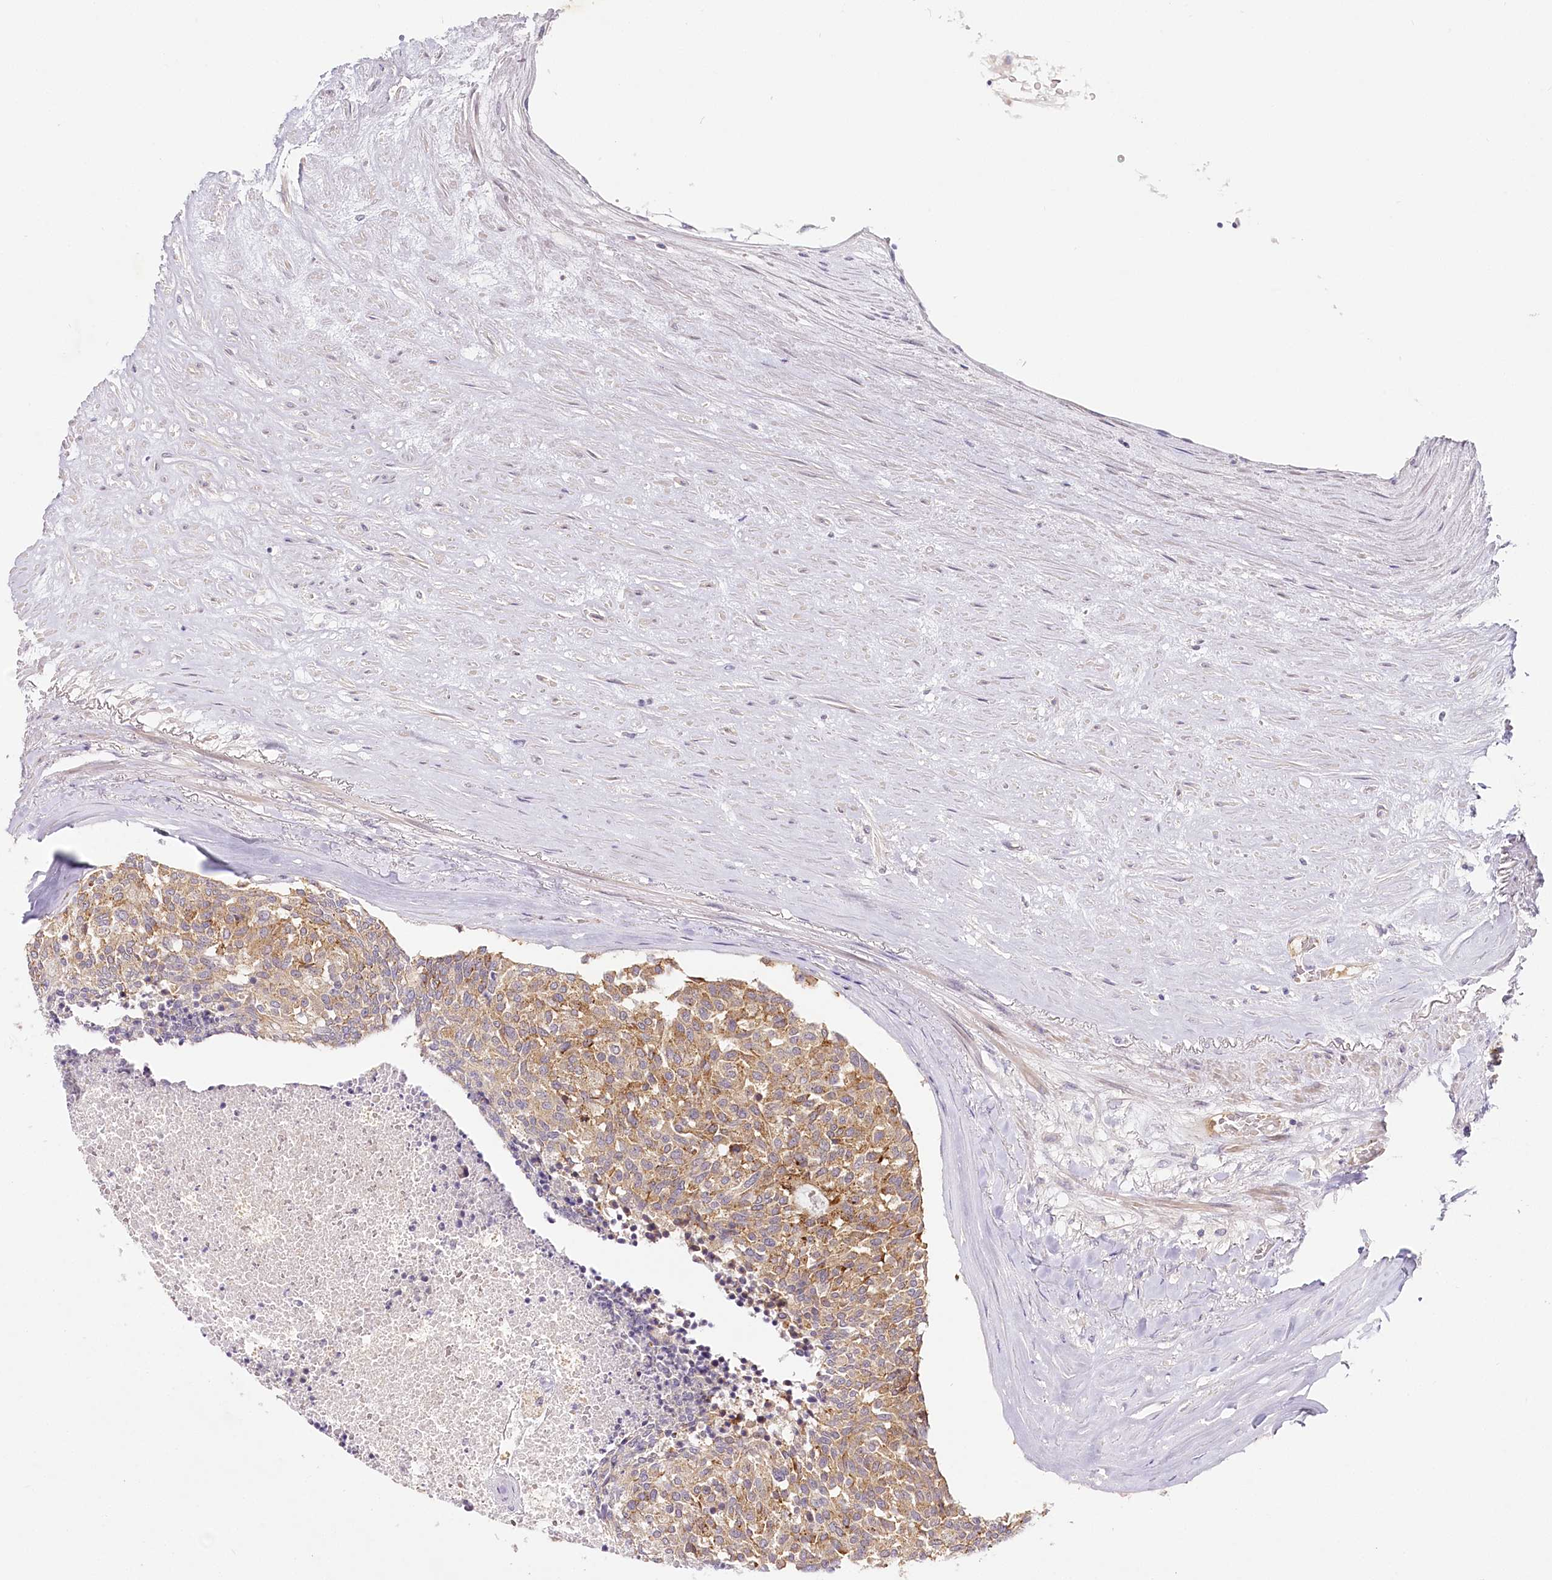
{"staining": {"intensity": "moderate", "quantity": ">75%", "location": "cytoplasmic/membranous"}, "tissue": "carcinoid", "cell_type": "Tumor cells", "image_type": "cancer", "snomed": [{"axis": "morphology", "description": "Carcinoid, malignant, NOS"}, {"axis": "topography", "description": "Pancreas"}], "caption": "Immunohistochemical staining of carcinoid exhibits moderate cytoplasmic/membranous protein expression in approximately >75% of tumor cells. The staining was performed using DAB, with brown indicating positive protein expression. Nuclei are stained blue with hematoxylin.", "gene": "VWA5A", "patient": {"sex": "female", "age": 54}}